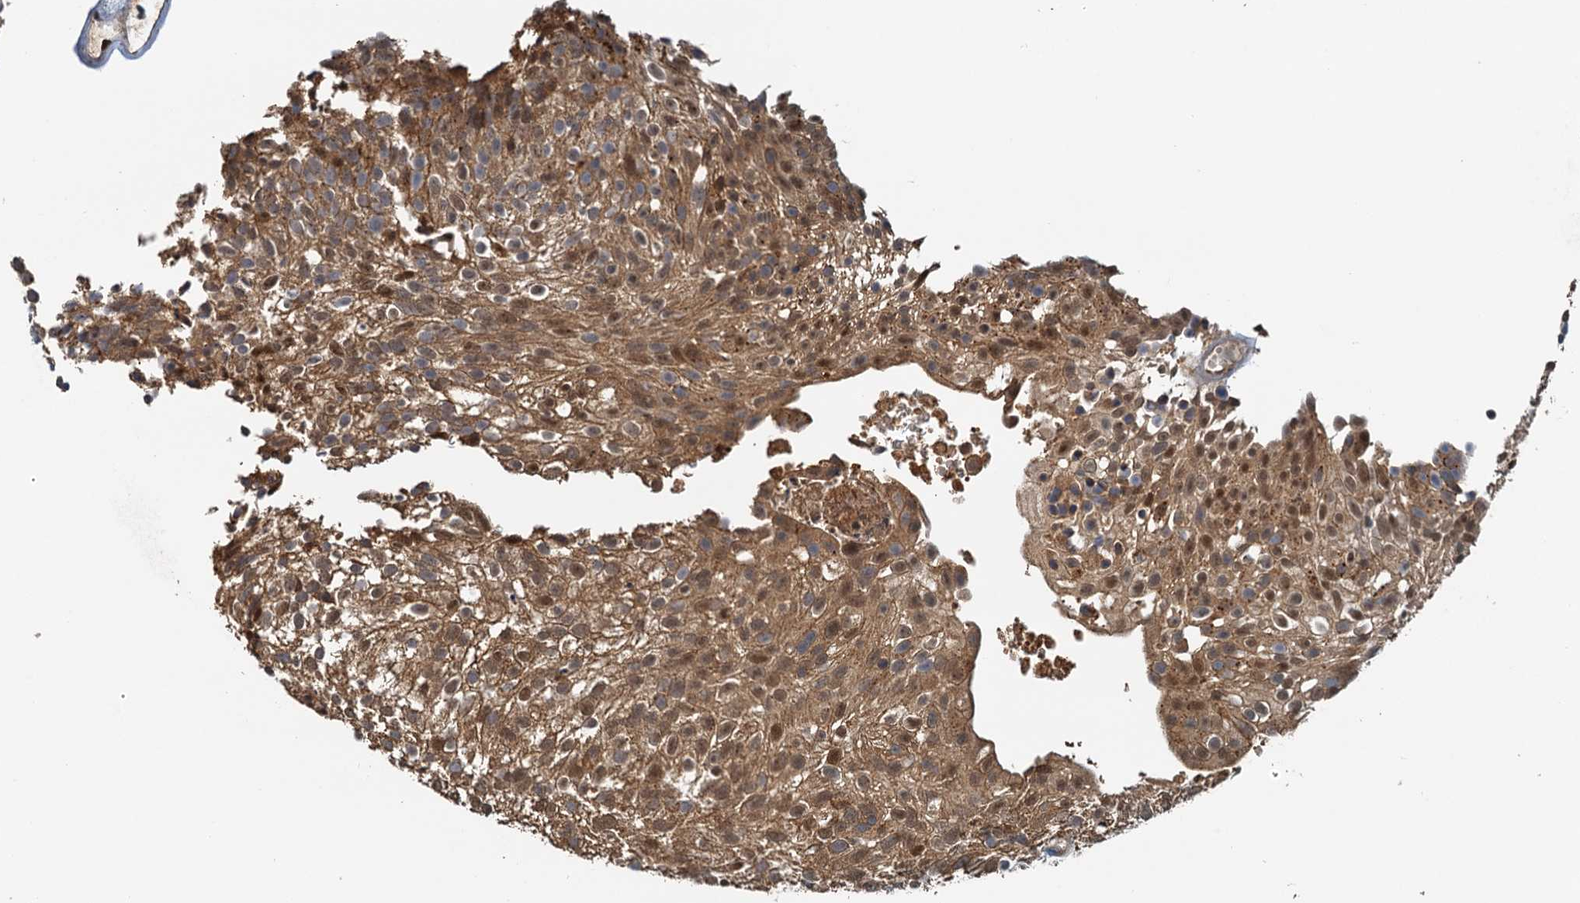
{"staining": {"intensity": "moderate", "quantity": ">75%", "location": "cytoplasmic/membranous,nuclear"}, "tissue": "urothelial cancer", "cell_type": "Tumor cells", "image_type": "cancer", "snomed": [{"axis": "morphology", "description": "Urothelial carcinoma, Low grade"}, {"axis": "topography", "description": "Urinary bladder"}], "caption": "IHC image of neoplastic tissue: urothelial carcinoma (low-grade) stained using immunohistochemistry (IHC) demonstrates medium levels of moderate protein expression localized specifically in the cytoplasmic/membranous and nuclear of tumor cells, appearing as a cytoplasmic/membranous and nuclear brown color.", "gene": "UBL7", "patient": {"sex": "male", "age": 78}}